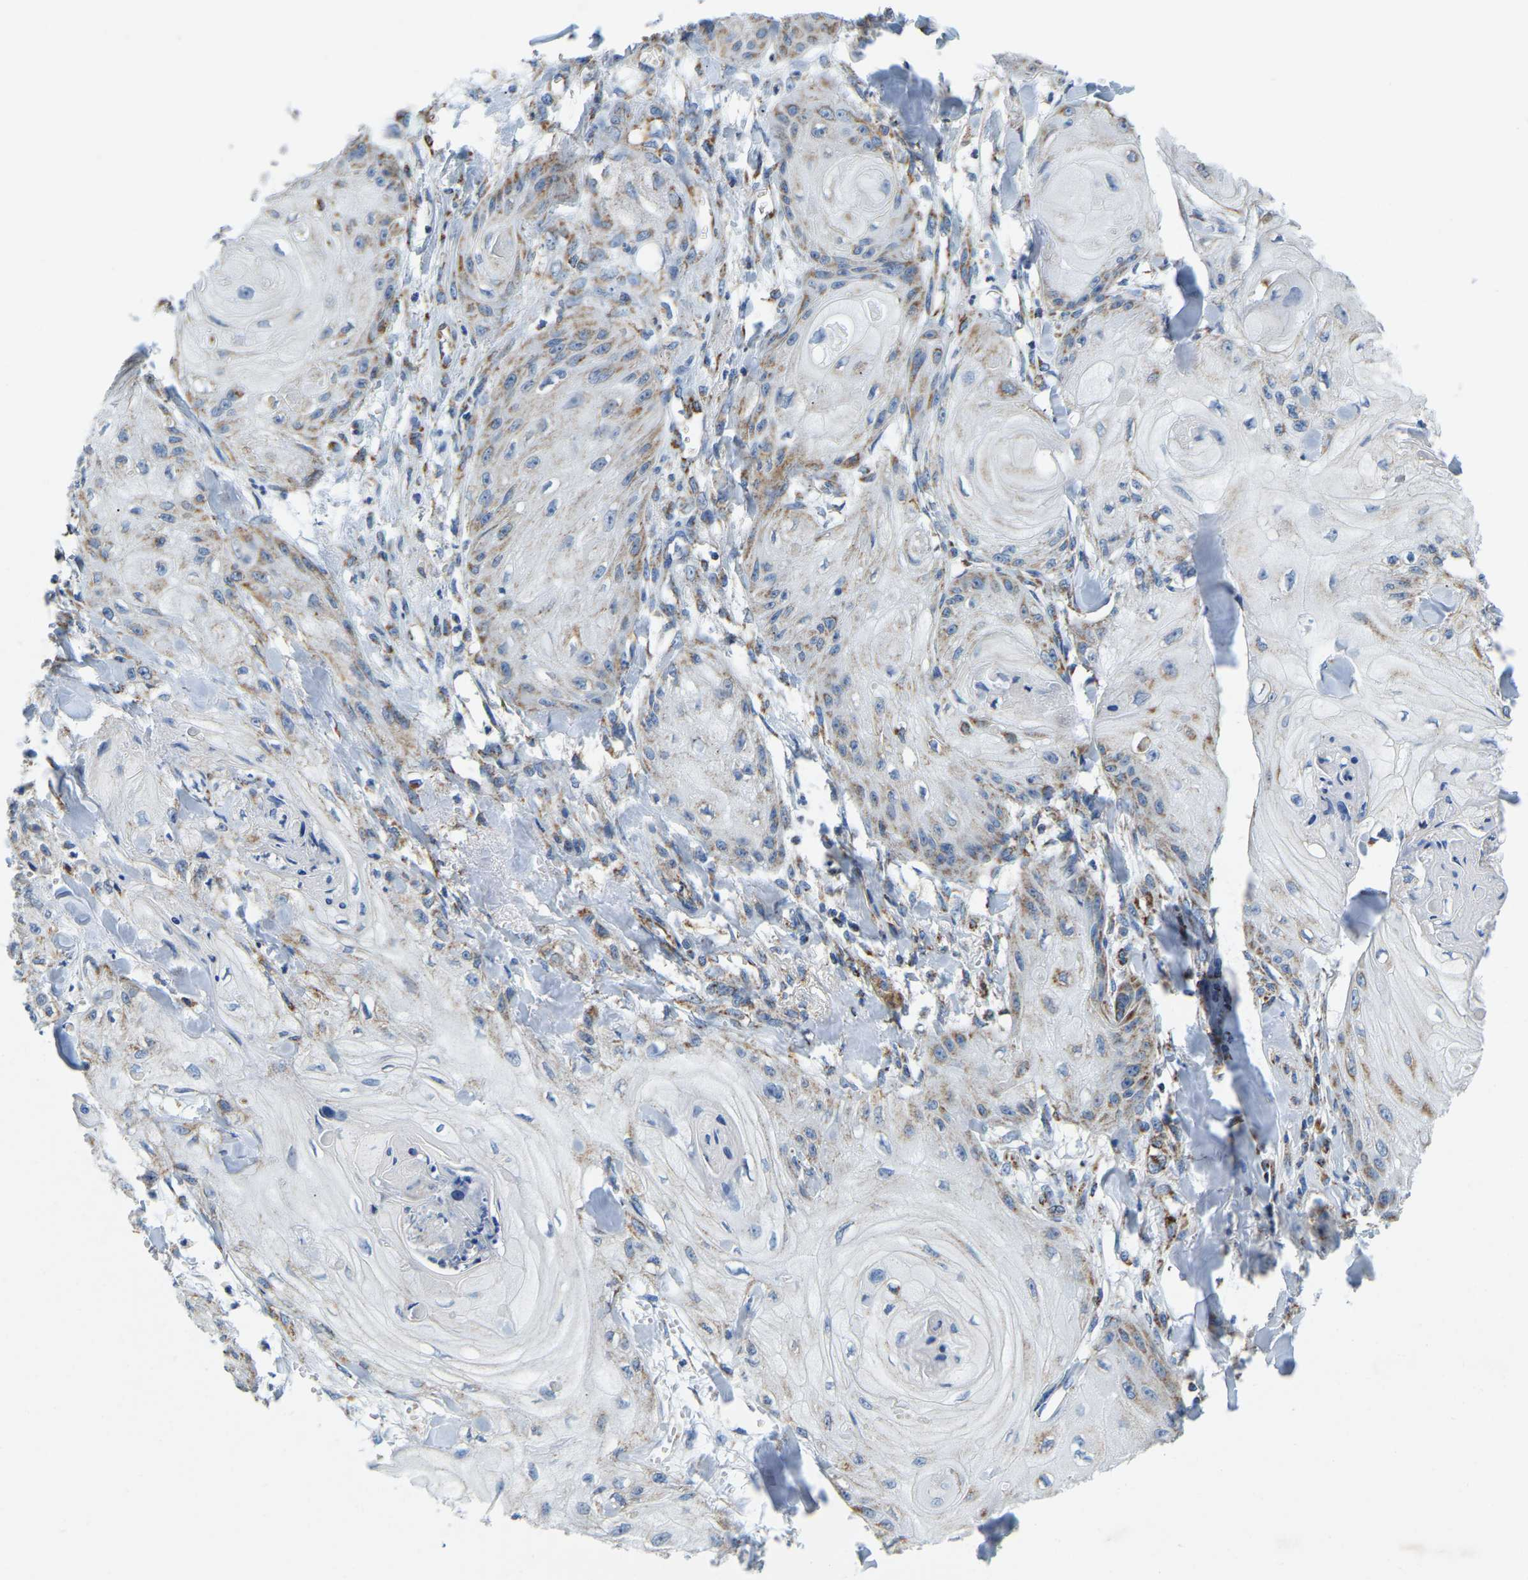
{"staining": {"intensity": "weak", "quantity": "25%-75%", "location": "cytoplasmic/membranous"}, "tissue": "skin cancer", "cell_type": "Tumor cells", "image_type": "cancer", "snomed": [{"axis": "morphology", "description": "Squamous cell carcinoma, NOS"}, {"axis": "topography", "description": "Skin"}], "caption": "Skin squamous cell carcinoma tissue shows weak cytoplasmic/membranous expression in about 25%-75% of tumor cells", "gene": "SFXN1", "patient": {"sex": "male", "age": 74}}